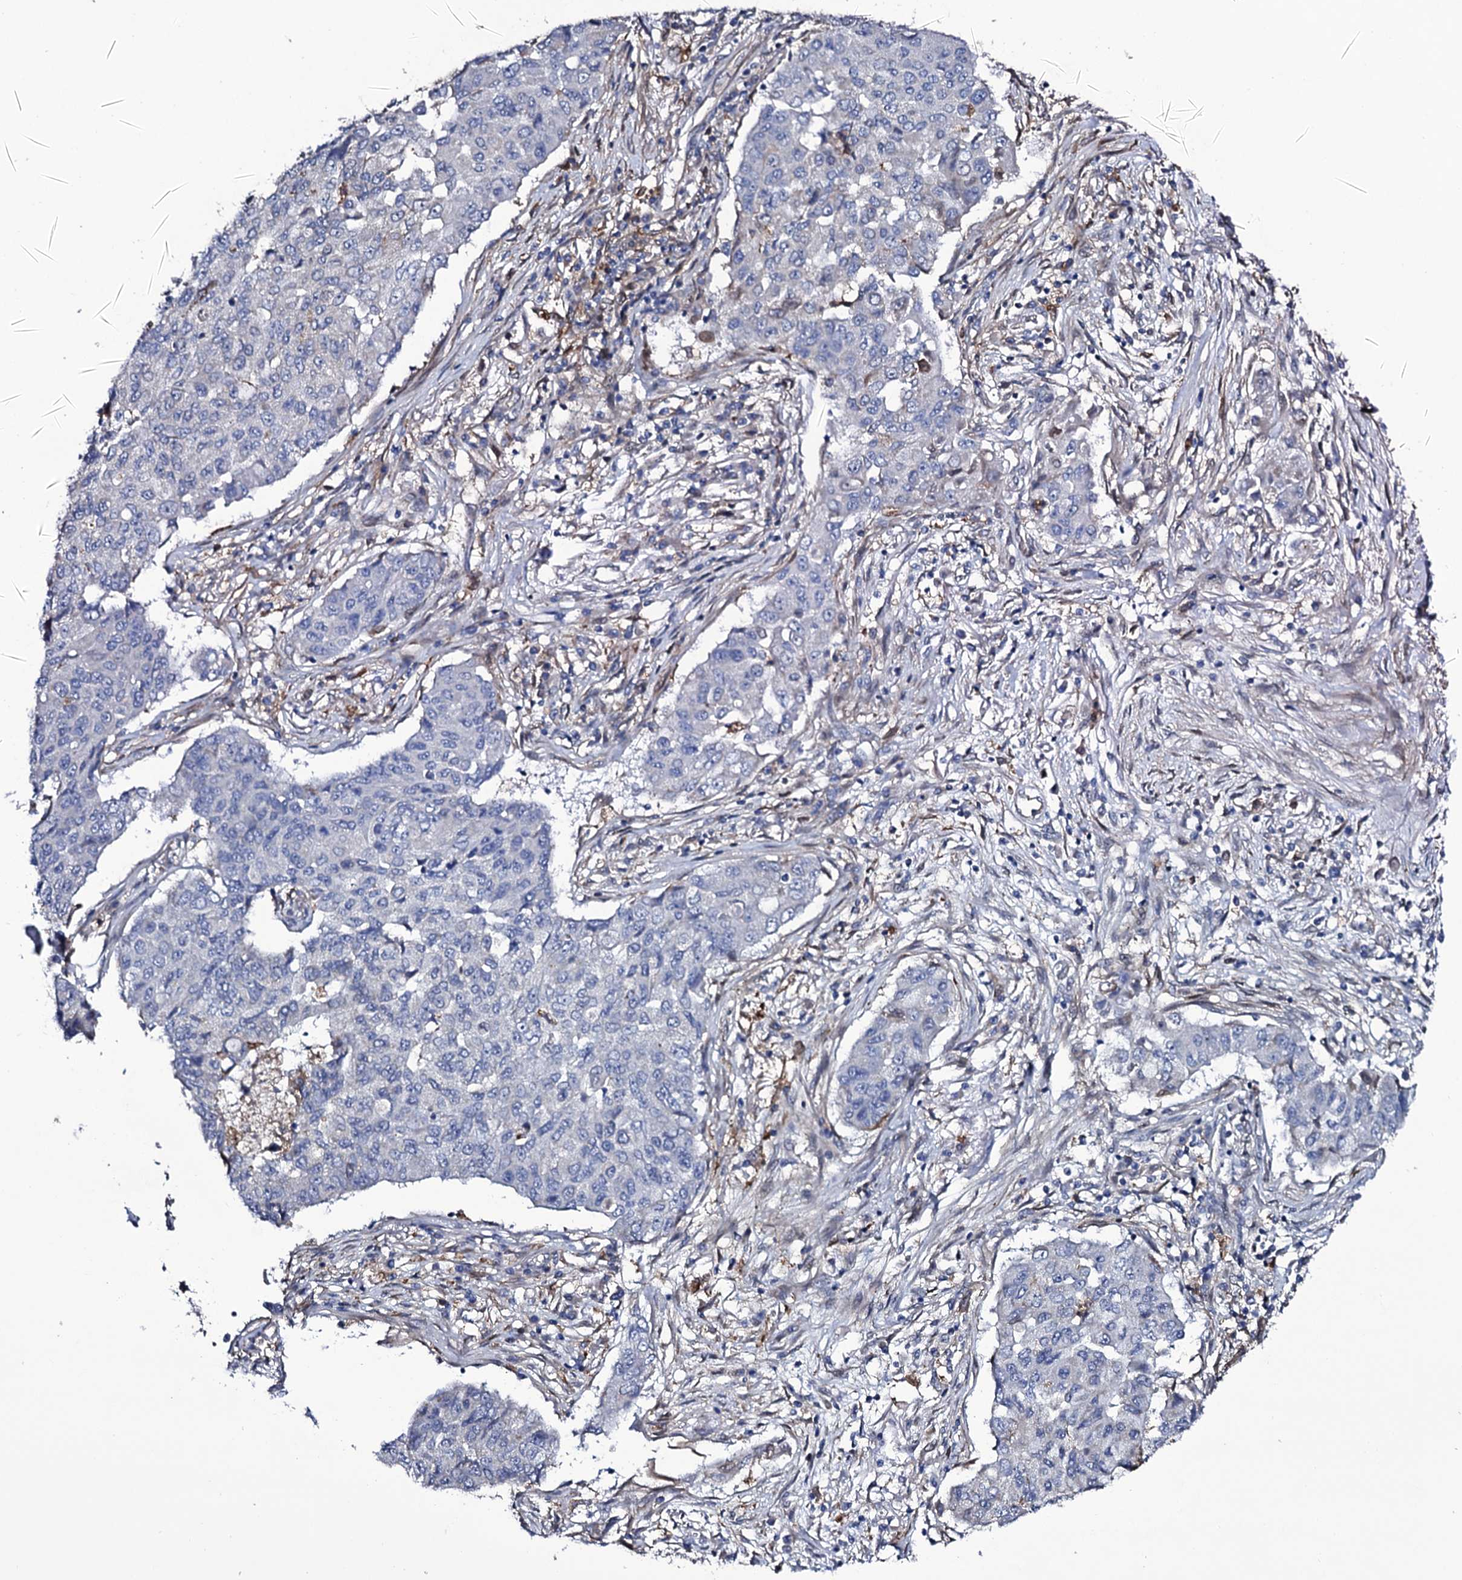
{"staining": {"intensity": "negative", "quantity": "none", "location": "none"}, "tissue": "lung cancer", "cell_type": "Tumor cells", "image_type": "cancer", "snomed": [{"axis": "morphology", "description": "Squamous cell carcinoma, NOS"}, {"axis": "topography", "description": "Lung"}], "caption": "High magnification brightfield microscopy of squamous cell carcinoma (lung) stained with DAB (3,3'-diaminobenzidine) (brown) and counterstained with hematoxylin (blue): tumor cells show no significant expression. (DAB (3,3'-diaminobenzidine) IHC, high magnification).", "gene": "TTC23", "patient": {"sex": "male", "age": 74}}